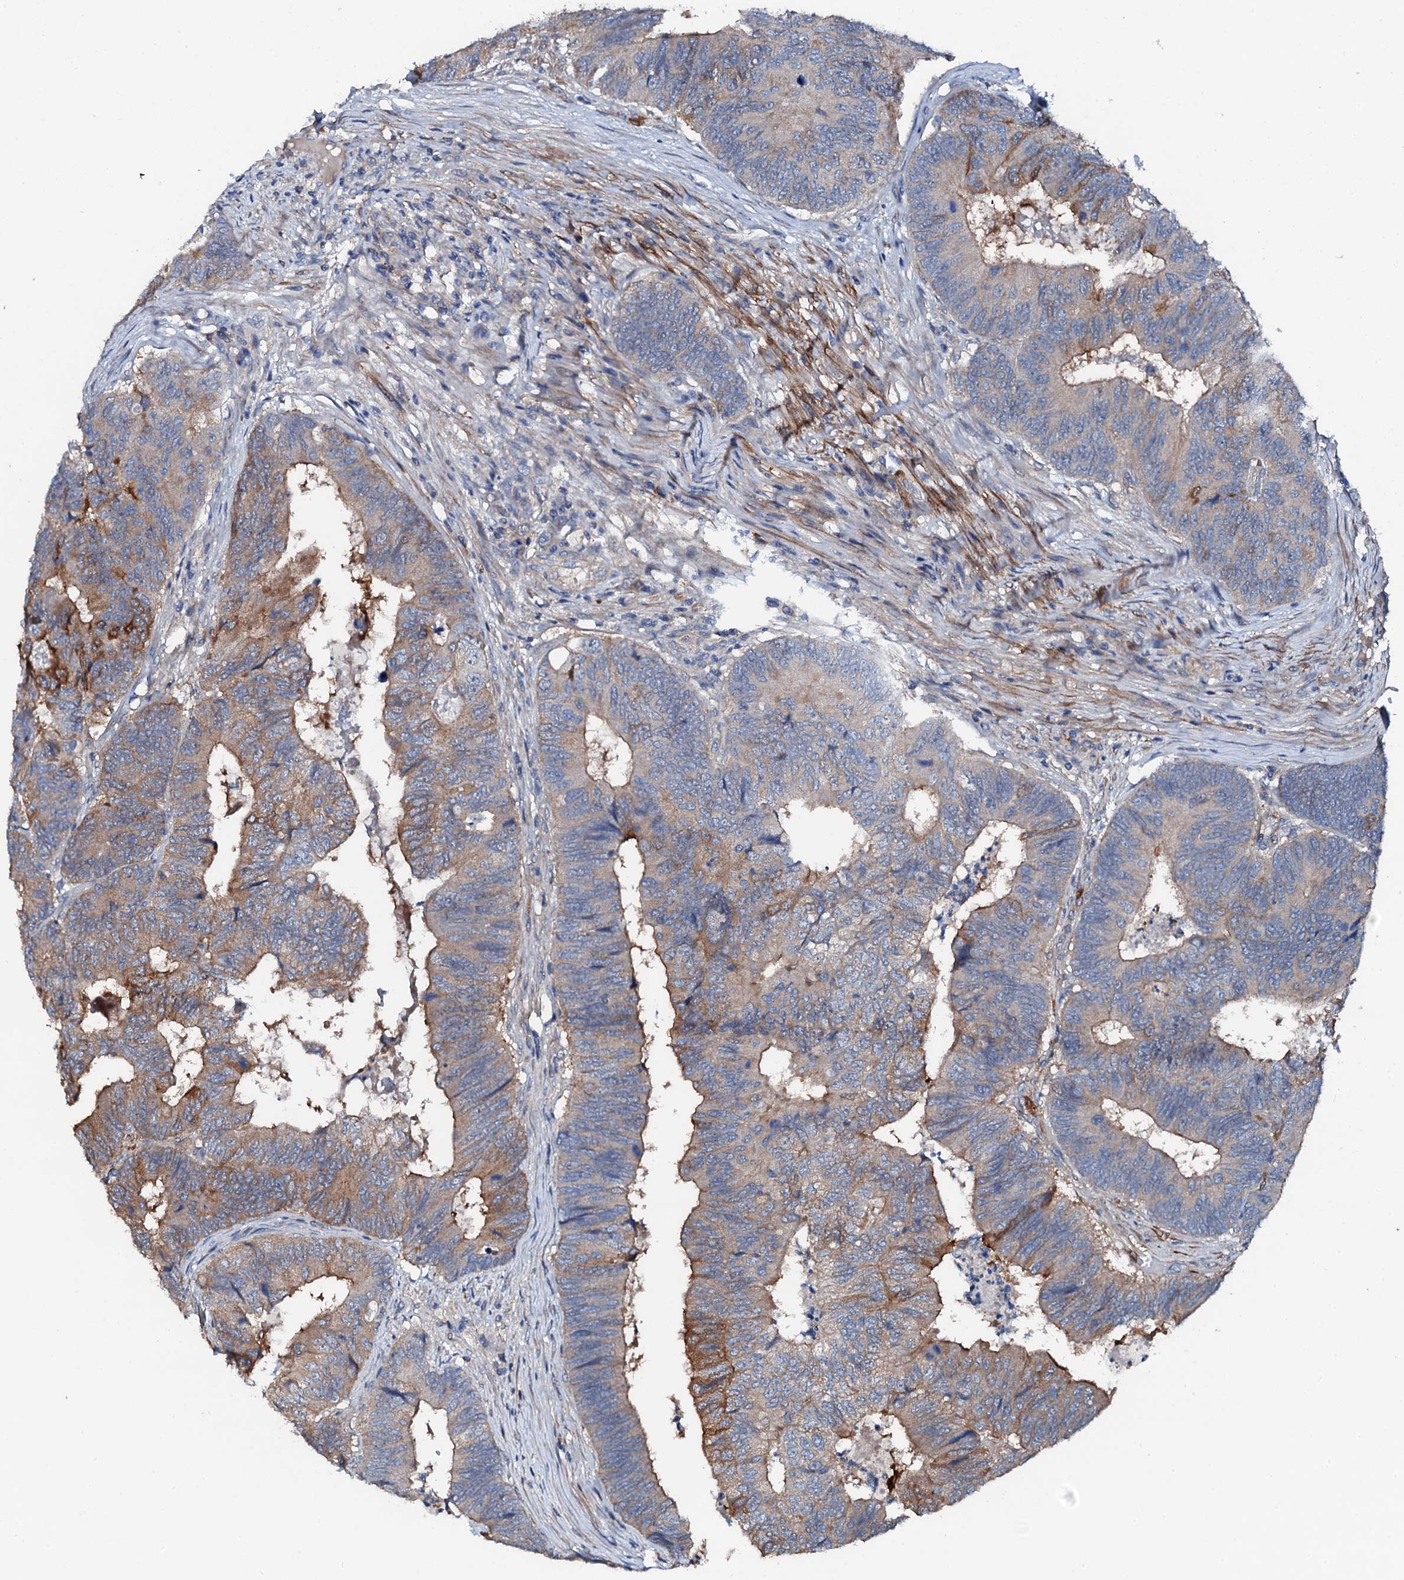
{"staining": {"intensity": "moderate", "quantity": "<25%", "location": "cytoplasmic/membranous"}, "tissue": "colorectal cancer", "cell_type": "Tumor cells", "image_type": "cancer", "snomed": [{"axis": "morphology", "description": "Adenocarcinoma, NOS"}, {"axis": "topography", "description": "Colon"}], "caption": "Human colorectal adenocarcinoma stained for a protein (brown) exhibits moderate cytoplasmic/membranous positive staining in approximately <25% of tumor cells.", "gene": "GFOD2", "patient": {"sex": "female", "age": 67}}